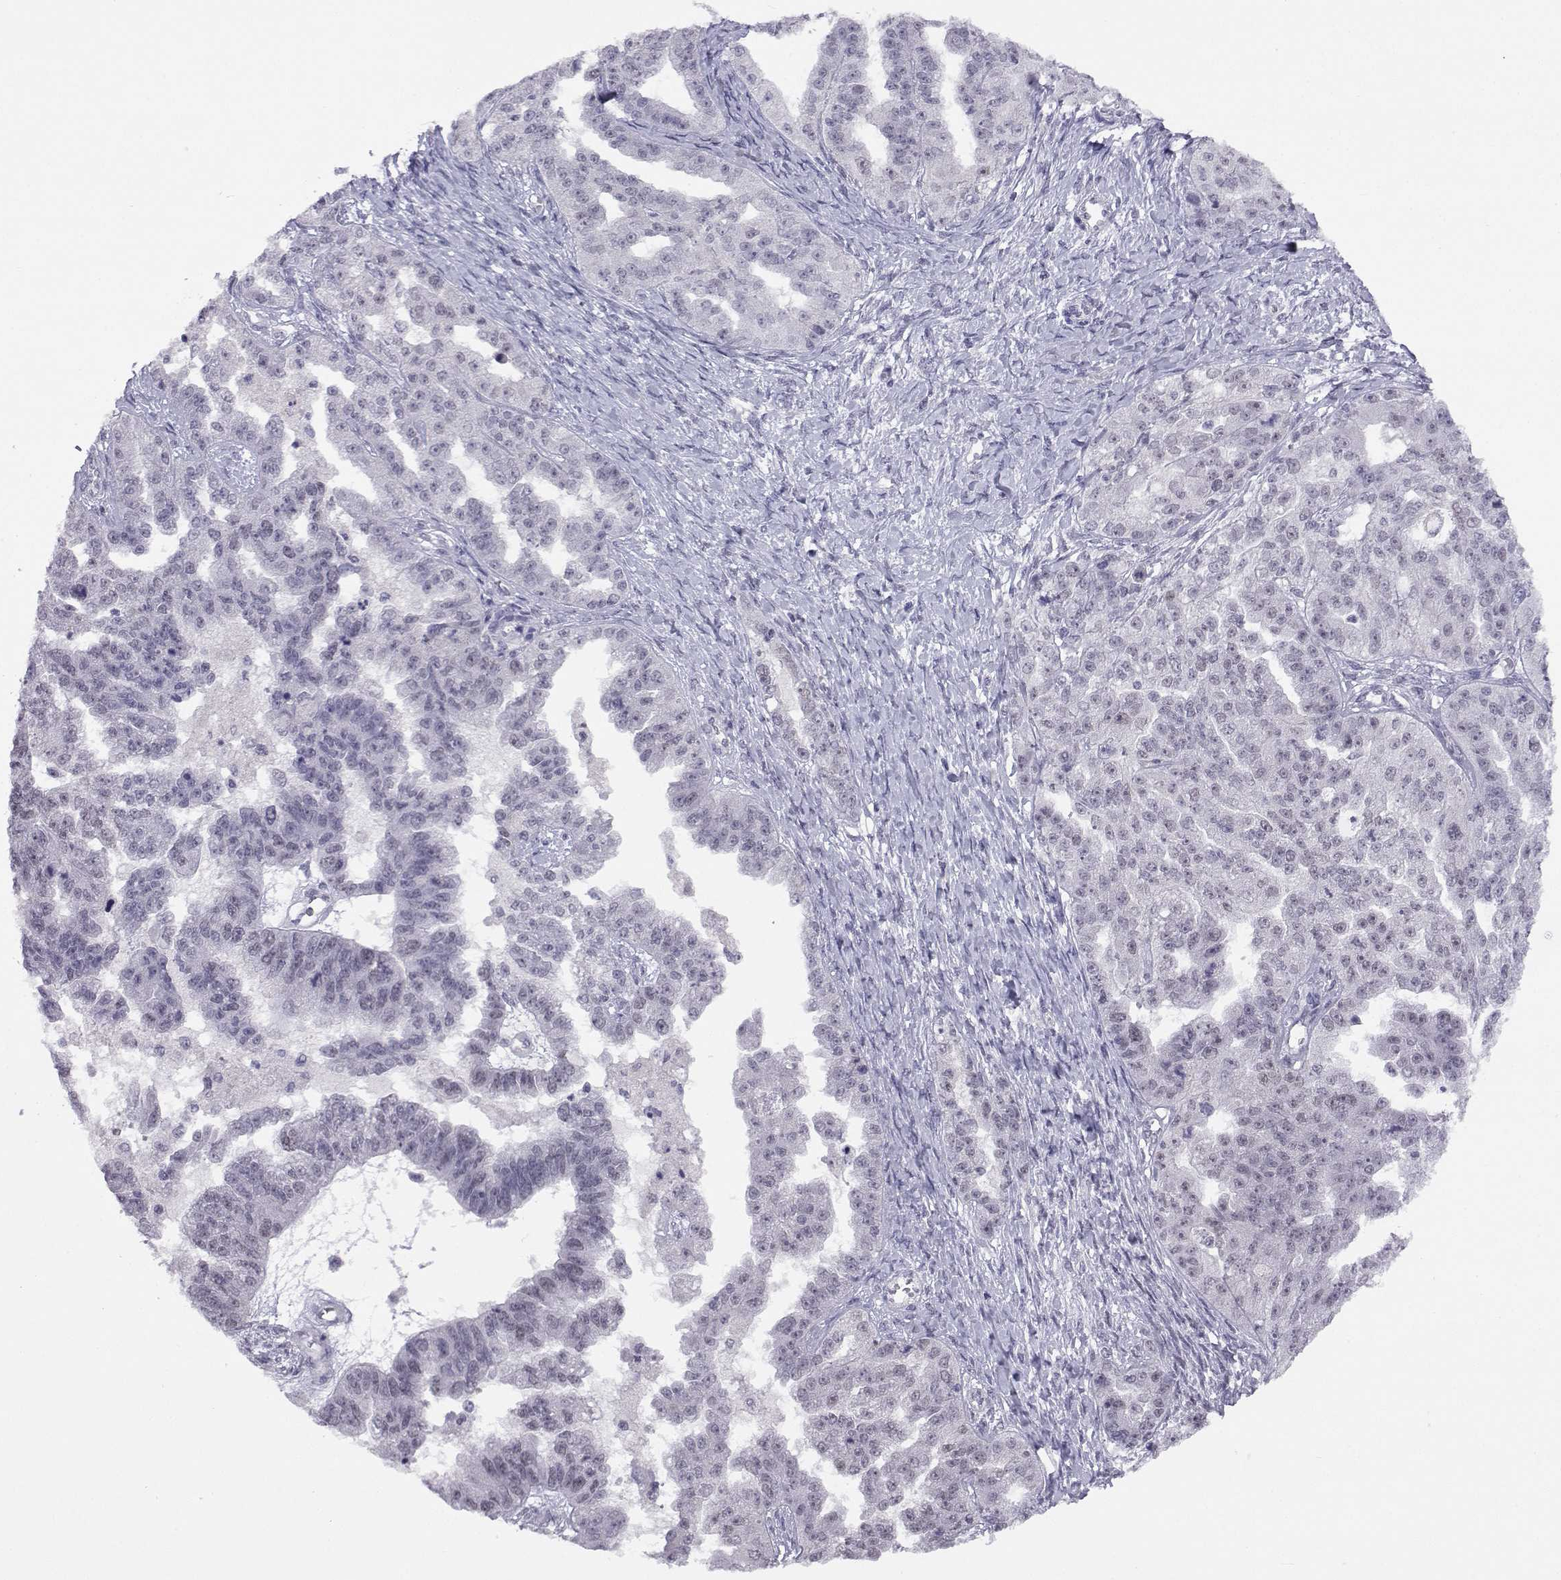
{"staining": {"intensity": "negative", "quantity": "none", "location": "none"}, "tissue": "ovarian cancer", "cell_type": "Tumor cells", "image_type": "cancer", "snomed": [{"axis": "morphology", "description": "Cystadenocarcinoma, serous, NOS"}, {"axis": "topography", "description": "Ovary"}], "caption": "Immunohistochemical staining of human serous cystadenocarcinoma (ovarian) exhibits no significant positivity in tumor cells.", "gene": "MED26", "patient": {"sex": "female", "age": 58}}